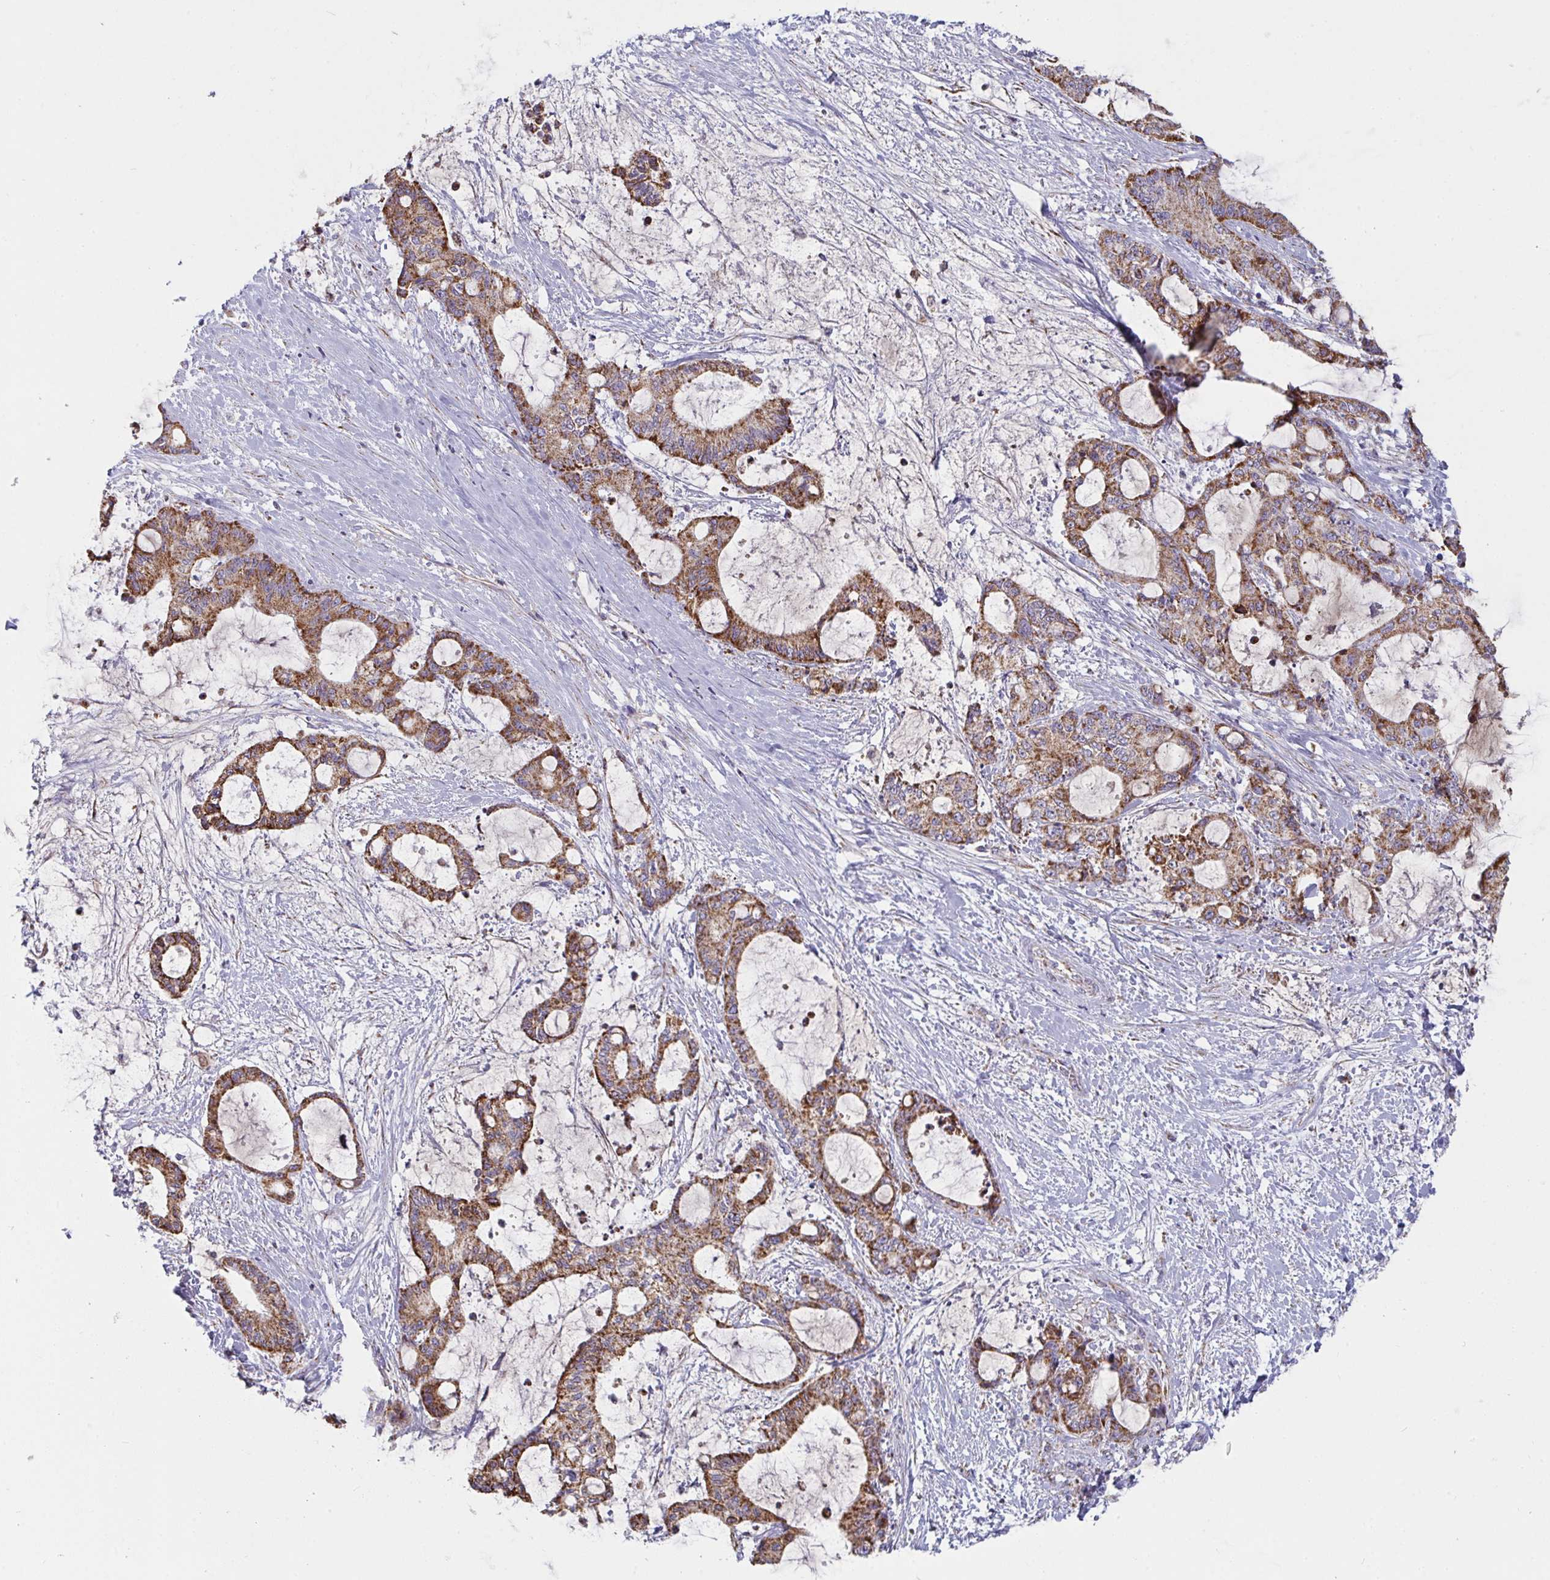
{"staining": {"intensity": "moderate", "quantity": ">75%", "location": "cytoplasmic/membranous"}, "tissue": "liver cancer", "cell_type": "Tumor cells", "image_type": "cancer", "snomed": [{"axis": "morphology", "description": "Normal tissue, NOS"}, {"axis": "morphology", "description": "Cholangiocarcinoma"}, {"axis": "topography", "description": "Liver"}, {"axis": "topography", "description": "Peripheral nerve tissue"}], "caption": "This photomicrograph displays immunohistochemistry staining of liver cancer (cholangiocarcinoma), with medium moderate cytoplasmic/membranous expression in about >75% of tumor cells.", "gene": "FAHD1", "patient": {"sex": "female", "age": 73}}